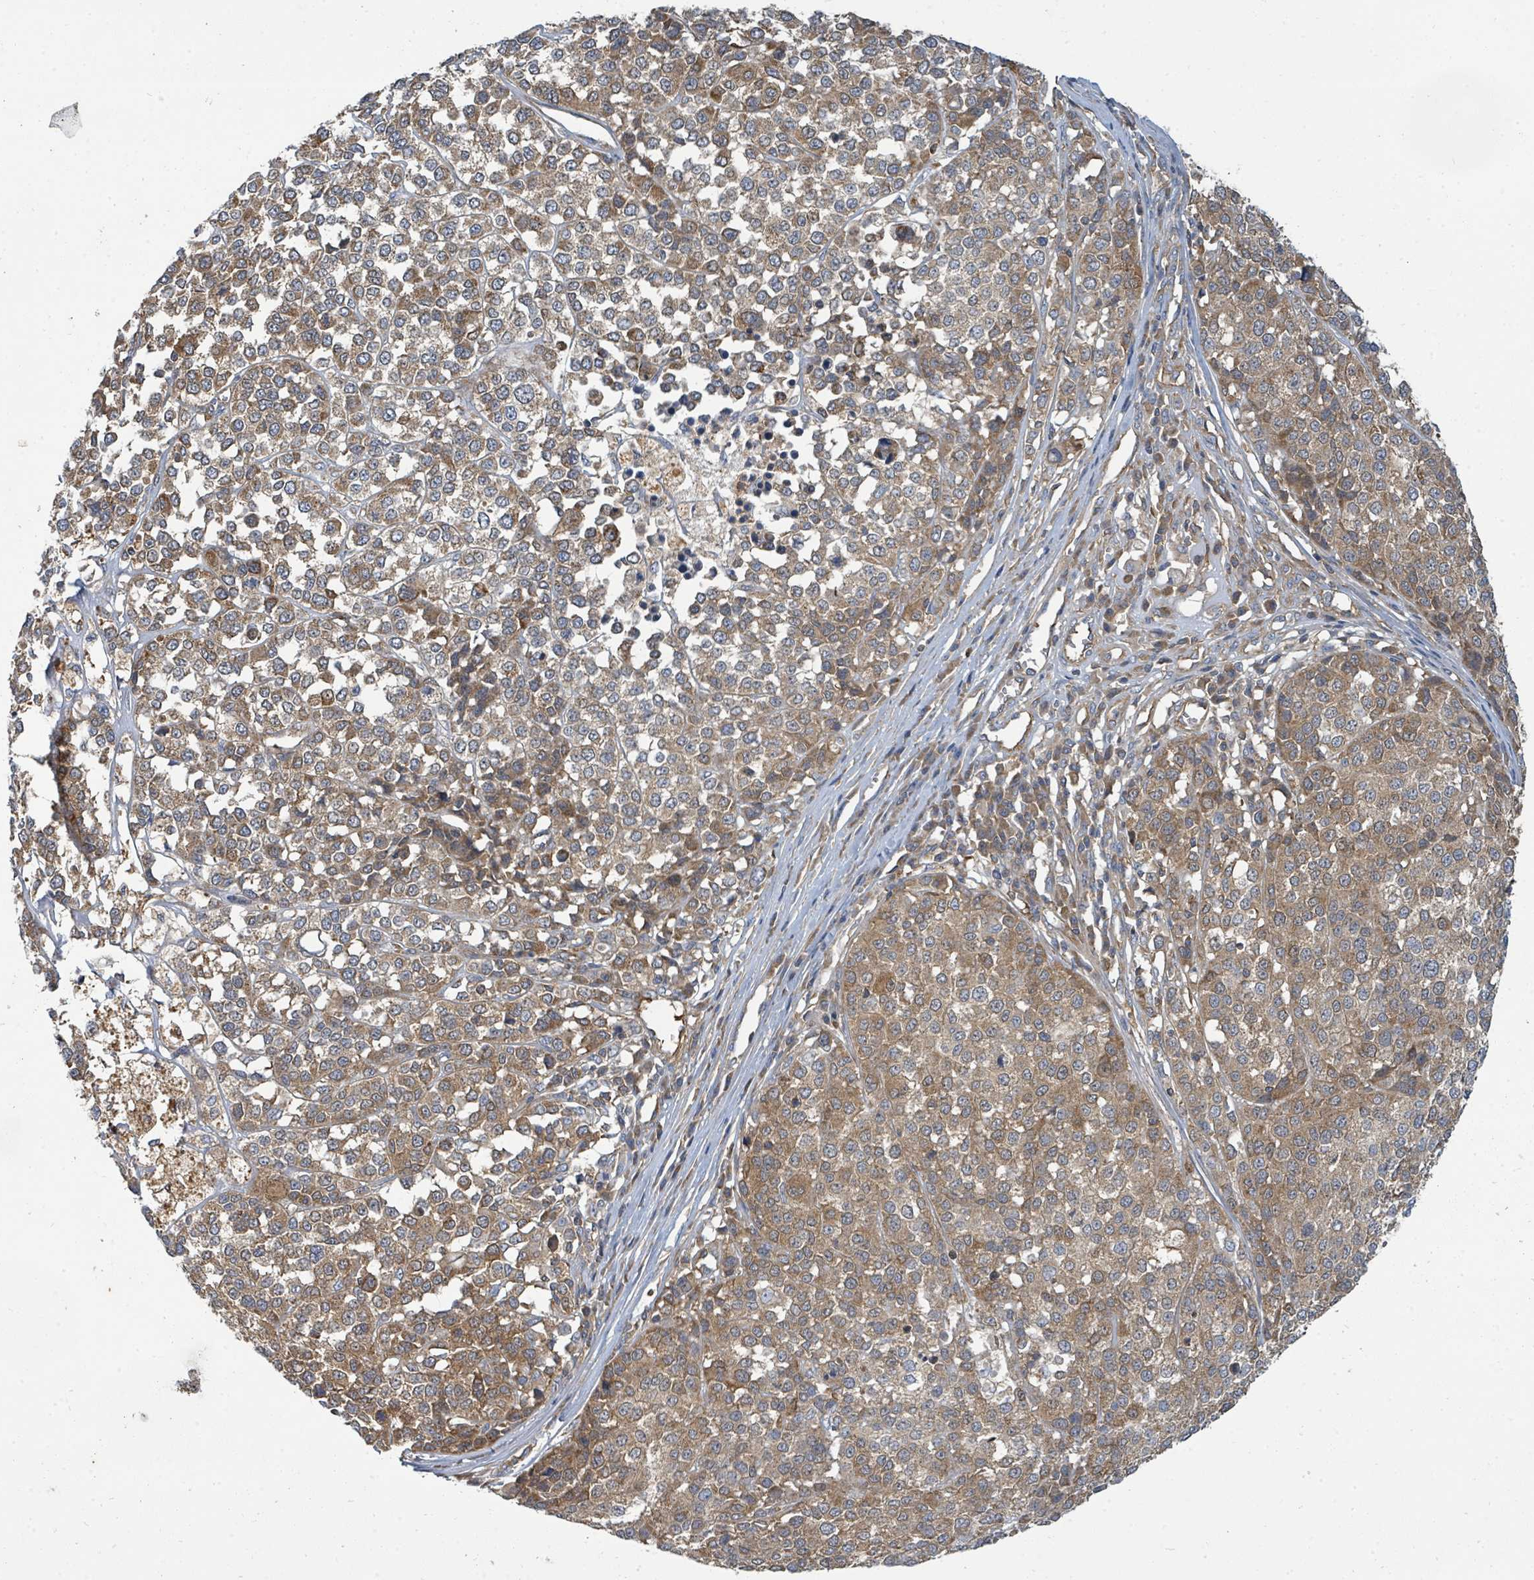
{"staining": {"intensity": "moderate", "quantity": ">75%", "location": "cytoplasmic/membranous"}, "tissue": "melanoma", "cell_type": "Tumor cells", "image_type": "cancer", "snomed": [{"axis": "morphology", "description": "Malignant melanoma, Metastatic site"}, {"axis": "topography", "description": "Lymph node"}], "caption": "IHC histopathology image of melanoma stained for a protein (brown), which displays medium levels of moderate cytoplasmic/membranous expression in about >75% of tumor cells.", "gene": "BOLA2B", "patient": {"sex": "male", "age": 44}}